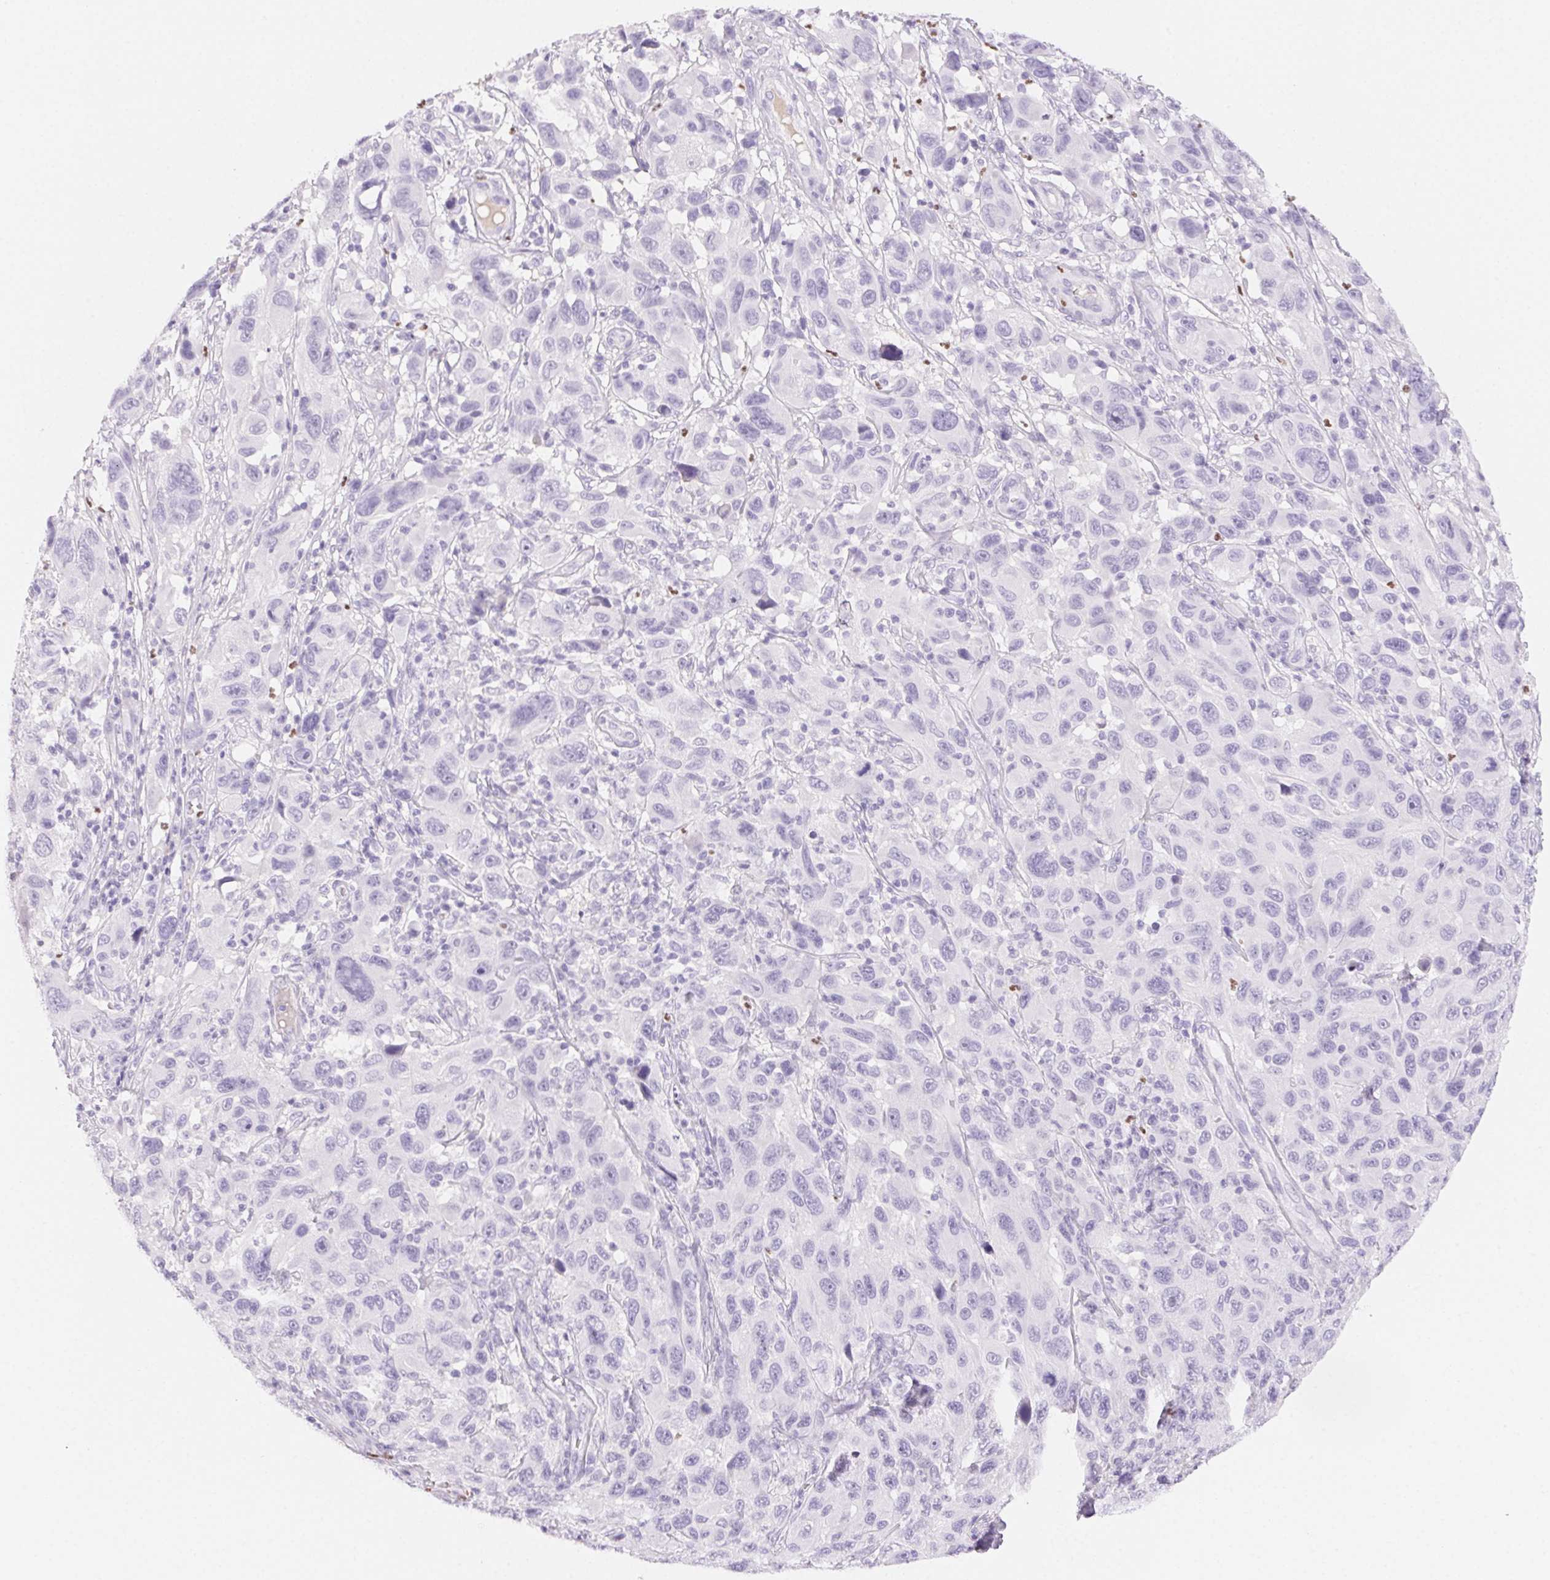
{"staining": {"intensity": "negative", "quantity": "none", "location": "none"}, "tissue": "melanoma", "cell_type": "Tumor cells", "image_type": "cancer", "snomed": [{"axis": "morphology", "description": "Malignant melanoma, NOS"}, {"axis": "topography", "description": "Skin"}], "caption": "The image displays no significant staining in tumor cells of melanoma.", "gene": "PADI4", "patient": {"sex": "male", "age": 53}}